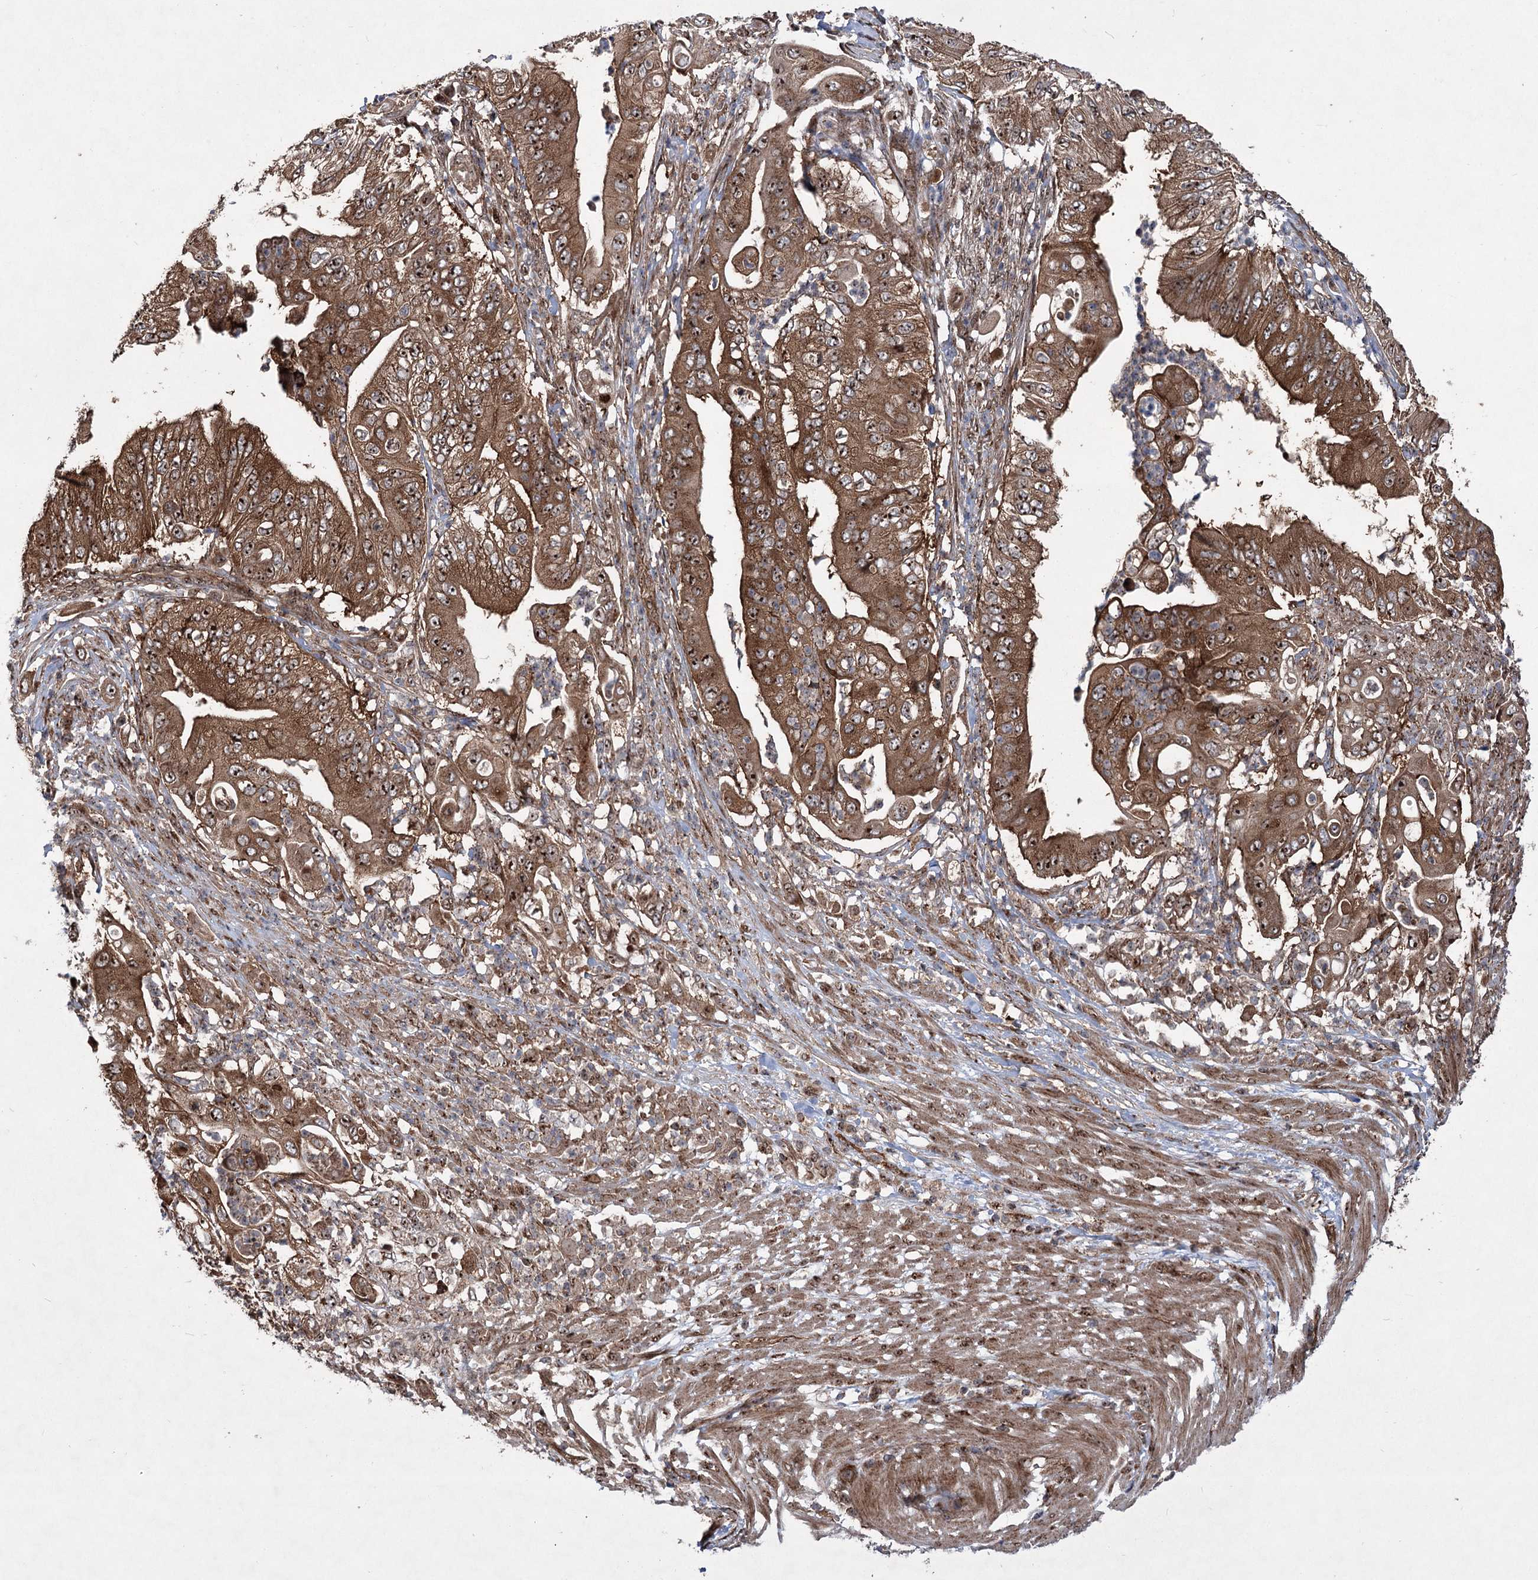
{"staining": {"intensity": "strong", "quantity": ">75%", "location": "cytoplasmic/membranous,nuclear"}, "tissue": "pancreatic cancer", "cell_type": "Tumor cells", "image_type": "cancer", "snomed": [{"axis": "morphology", "description": "Adenocarcinoma, NOS"}, {"axis": "topography", "description": "Pancreas"}], "caption": "Human pancreatic cancer stained for a protein (brown) displays strong cytoplasmic/membranous and nuclear positive positivity in about >75% of tumor cells.", "gene": "SERINC5", "patient": {"sex": "female", "age": 77}}